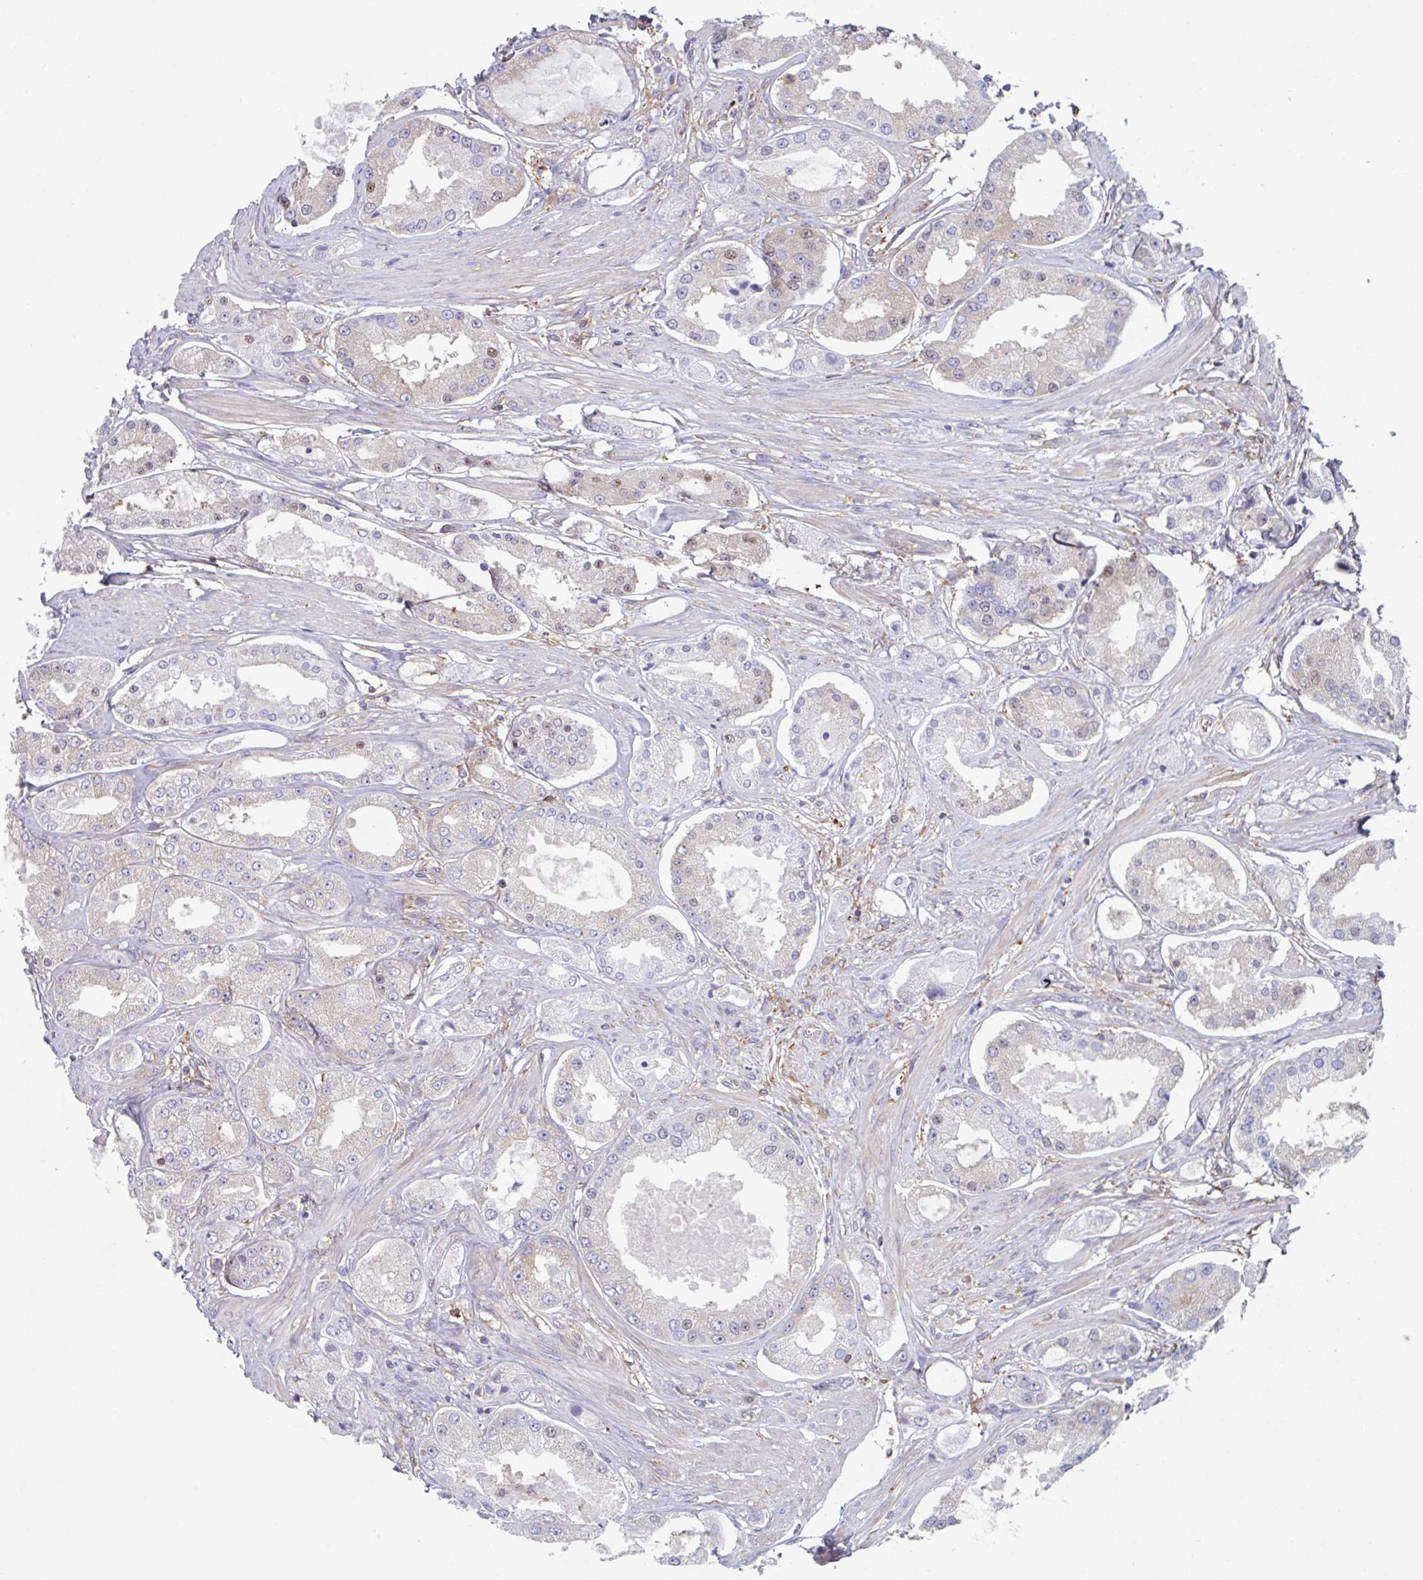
{"staining": {"intensity": "weak", "quantity": "<25%", "location": "cytoplasmic/membranous,nuclear"}, "tissue": "prostate cancer", "cell_type": "Tumor cells", "image_type": "cancer", "snomed": [{"axis": "morphology", "description": "Adenocarcinoma, High grade"}, {"axis": "topography", "description": "Prostate"}], "caption": "Immunohistochemistry of high-grade adenocarcinoma (prostate) exhibits no positivity in tumor cells.", "gene": "AMPD2", "patient": {"sex": "male", "age": 69}}